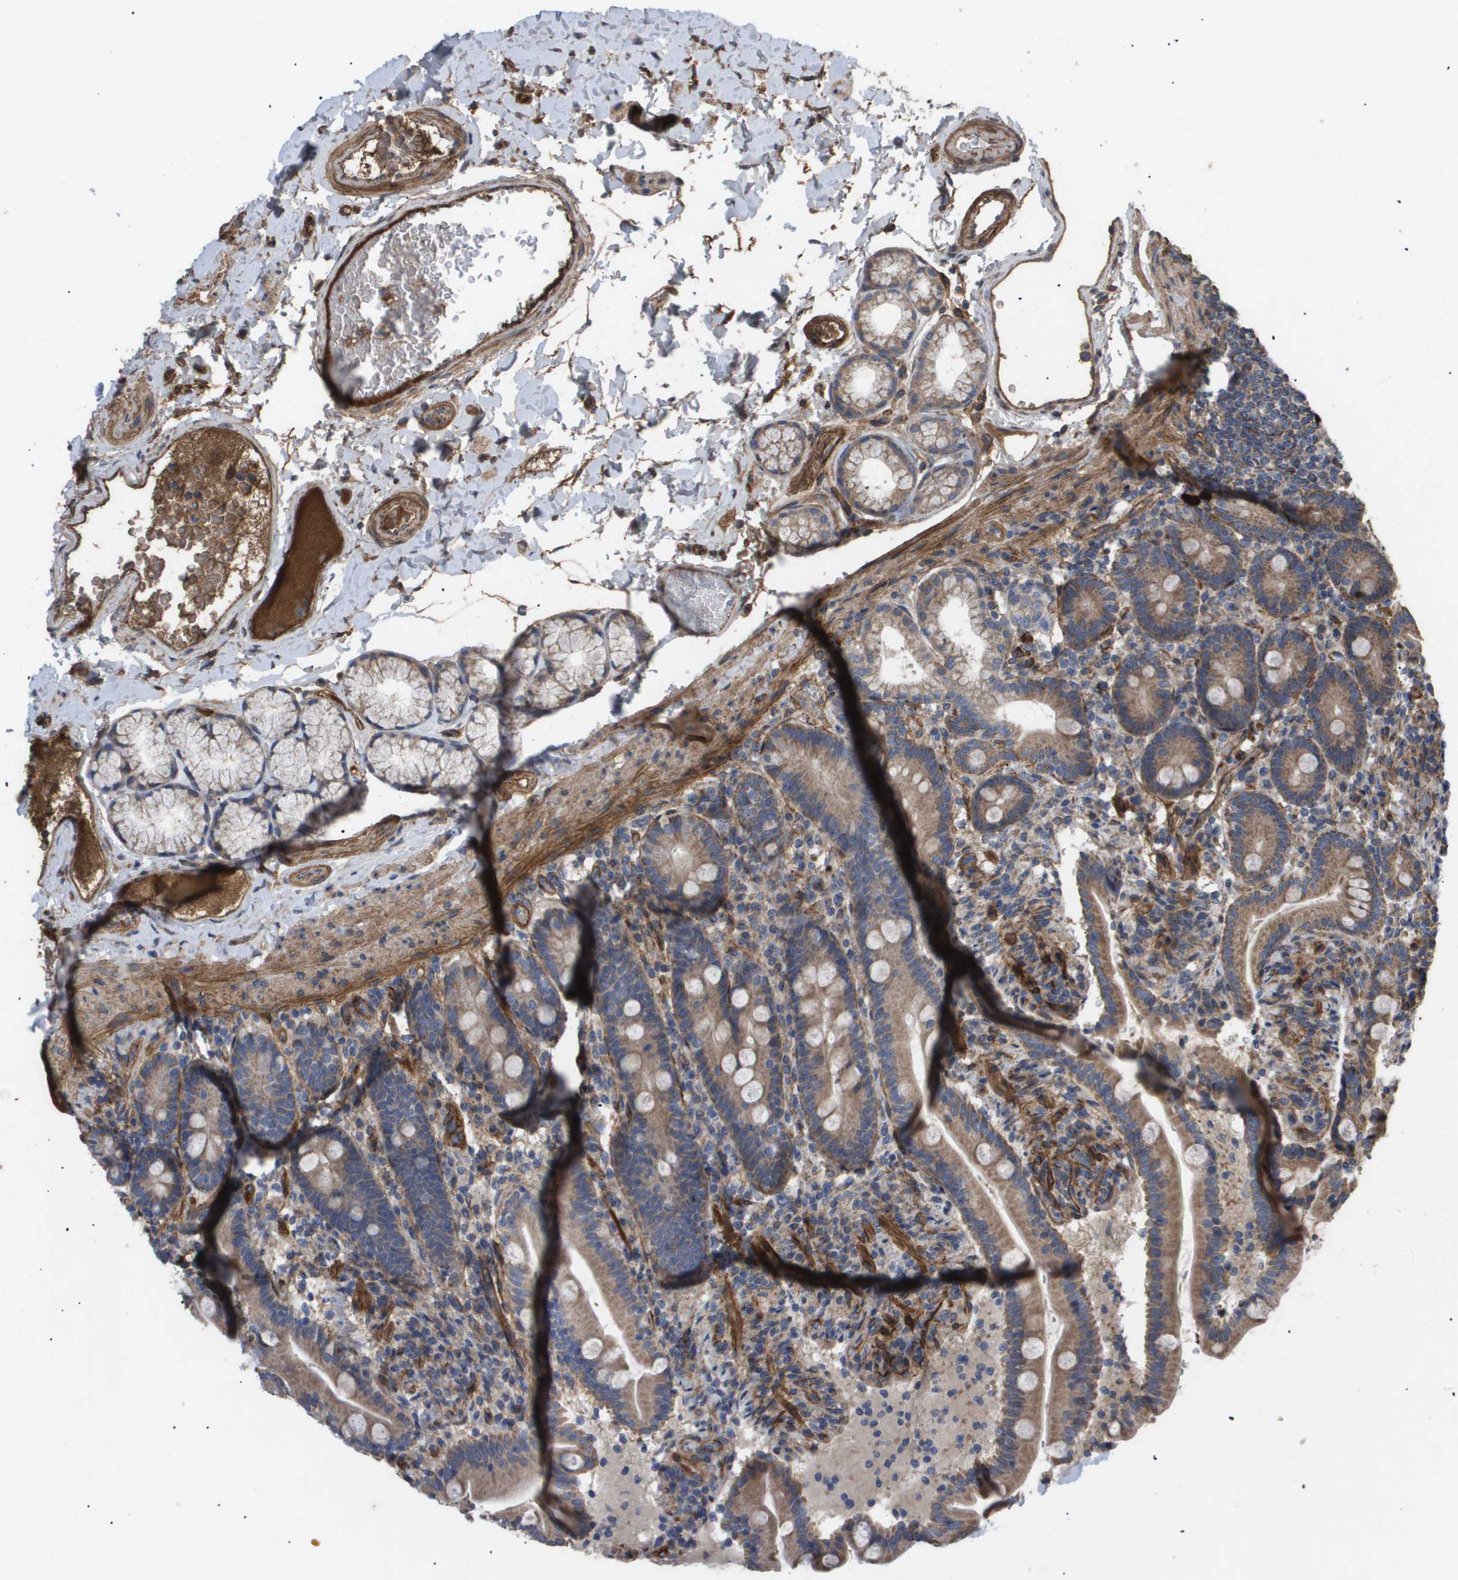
{"staining": {"intensity": "moderate", "quantity": ">75%", "location": "cytoplasmic/membranous"}, "tissue": "duodenum", "cell_type": "Glandular cells", "image_type": "normal", "snomed": [{"axis": "morphology", "description": "Normal tissue, NOS"}, {"axis": "topography", "description": "Duodenum"}], "caption": "IHC of unremarkable duodenum demonstrates medium levels of moderate cytoplasmic/membranous positivity in about >75% of glandular cells. (IHC, brightfield microscopy, high magnification).", "gene": "TNS1", "patient": {"sex": "male", "age": 54}}